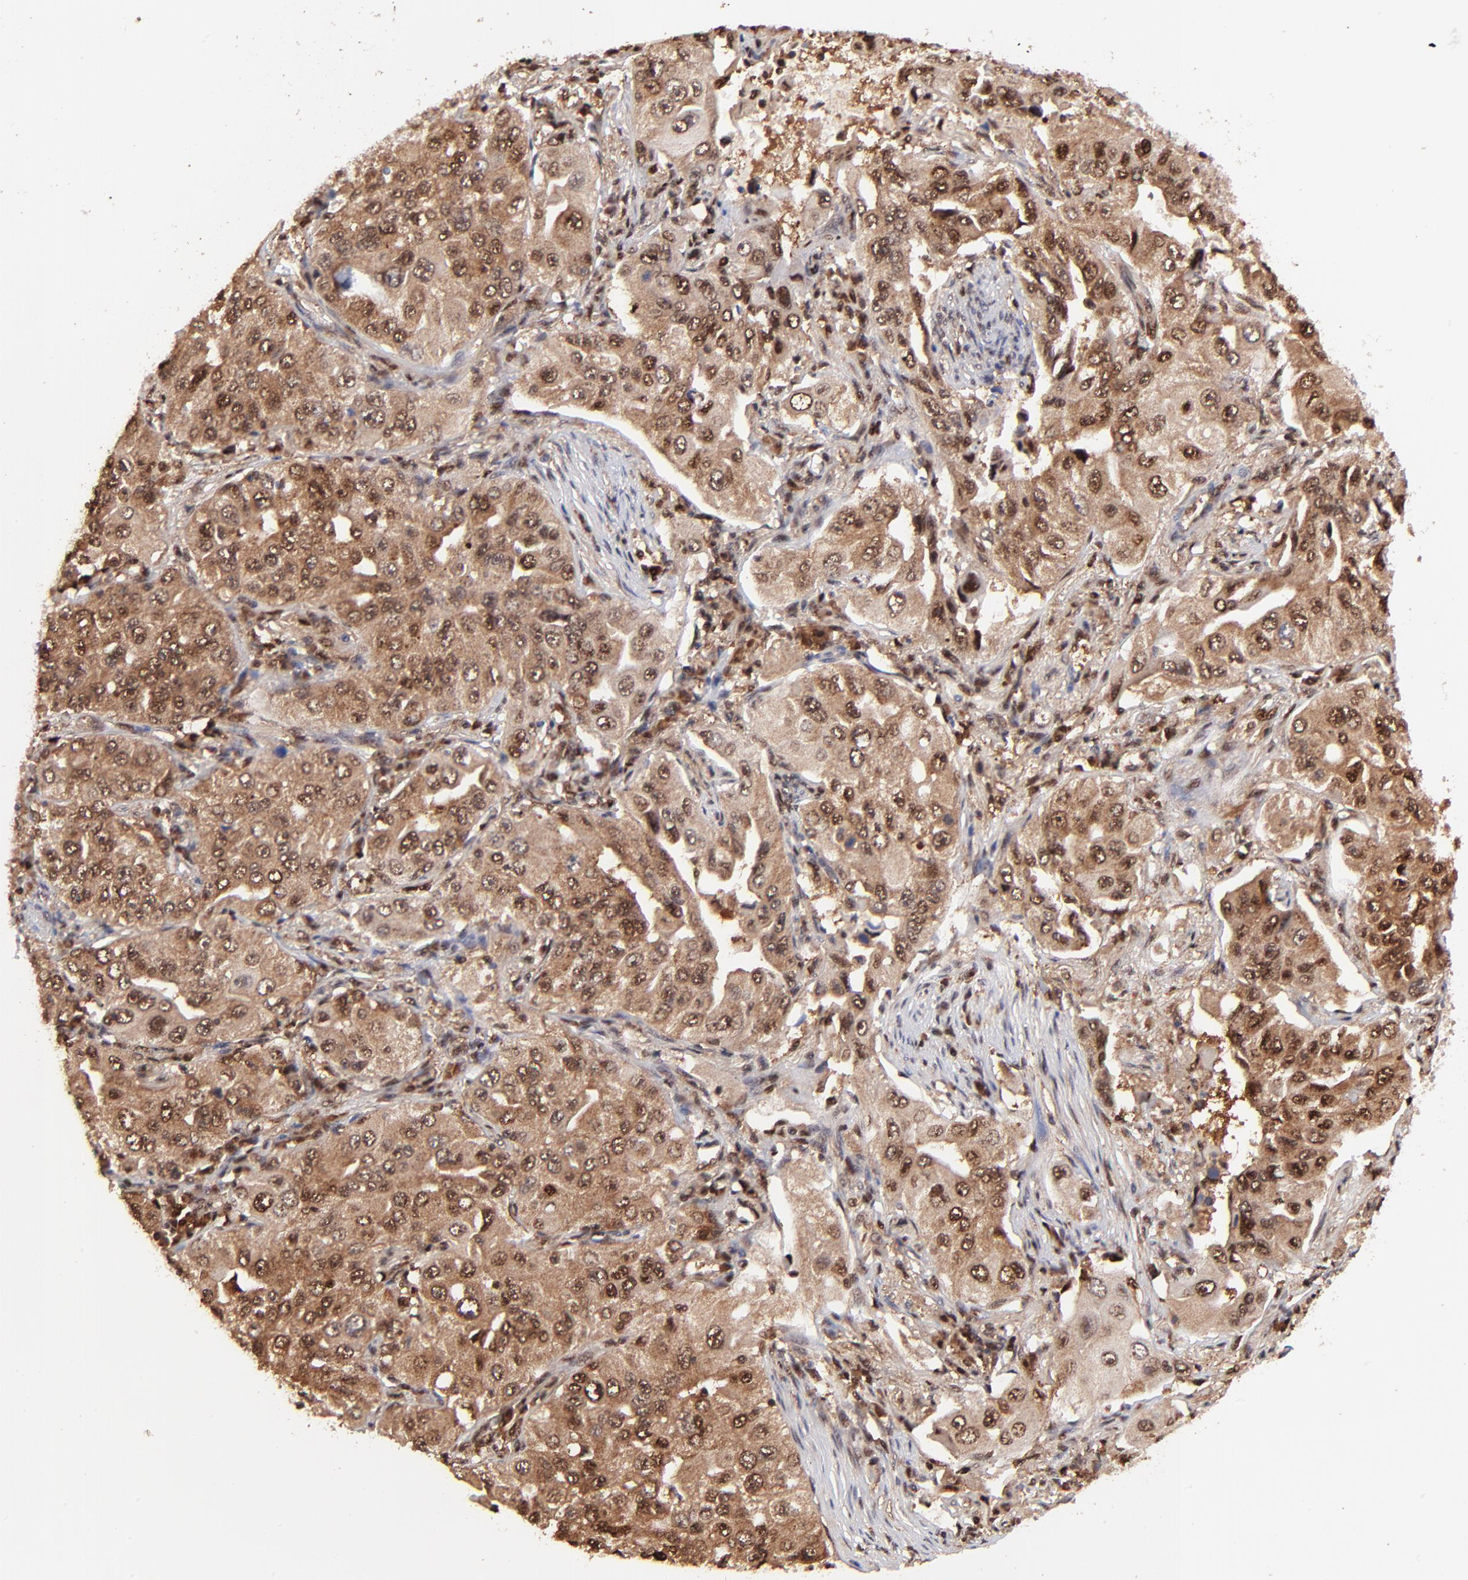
{"staining": {"intensity": "strong", "quantity": ">75%", "location": "cytoplasmic/membranous,nuclear"}, "tissue": "lung cancer", "cell_type": "Tumor cells", "image_type": "cancer", "snomed": [{"axis": "morphology", "description": "Adenocarcinoma, NOS"}, {"axis": "topography", "description": "Lung"}], "caption": "Lung cancer tissue demonstrates strong cytoplasmic/membranous and nuclear positivity in approximately >75% of tumor cells The staining was performed using DAB to visualize the protein expression in brown, while the nuclei were stained in blue with hematoxylin (Magnification: 20x).", "gene": "PSMA6", "patient": {"sex": "male", "age": 84}}